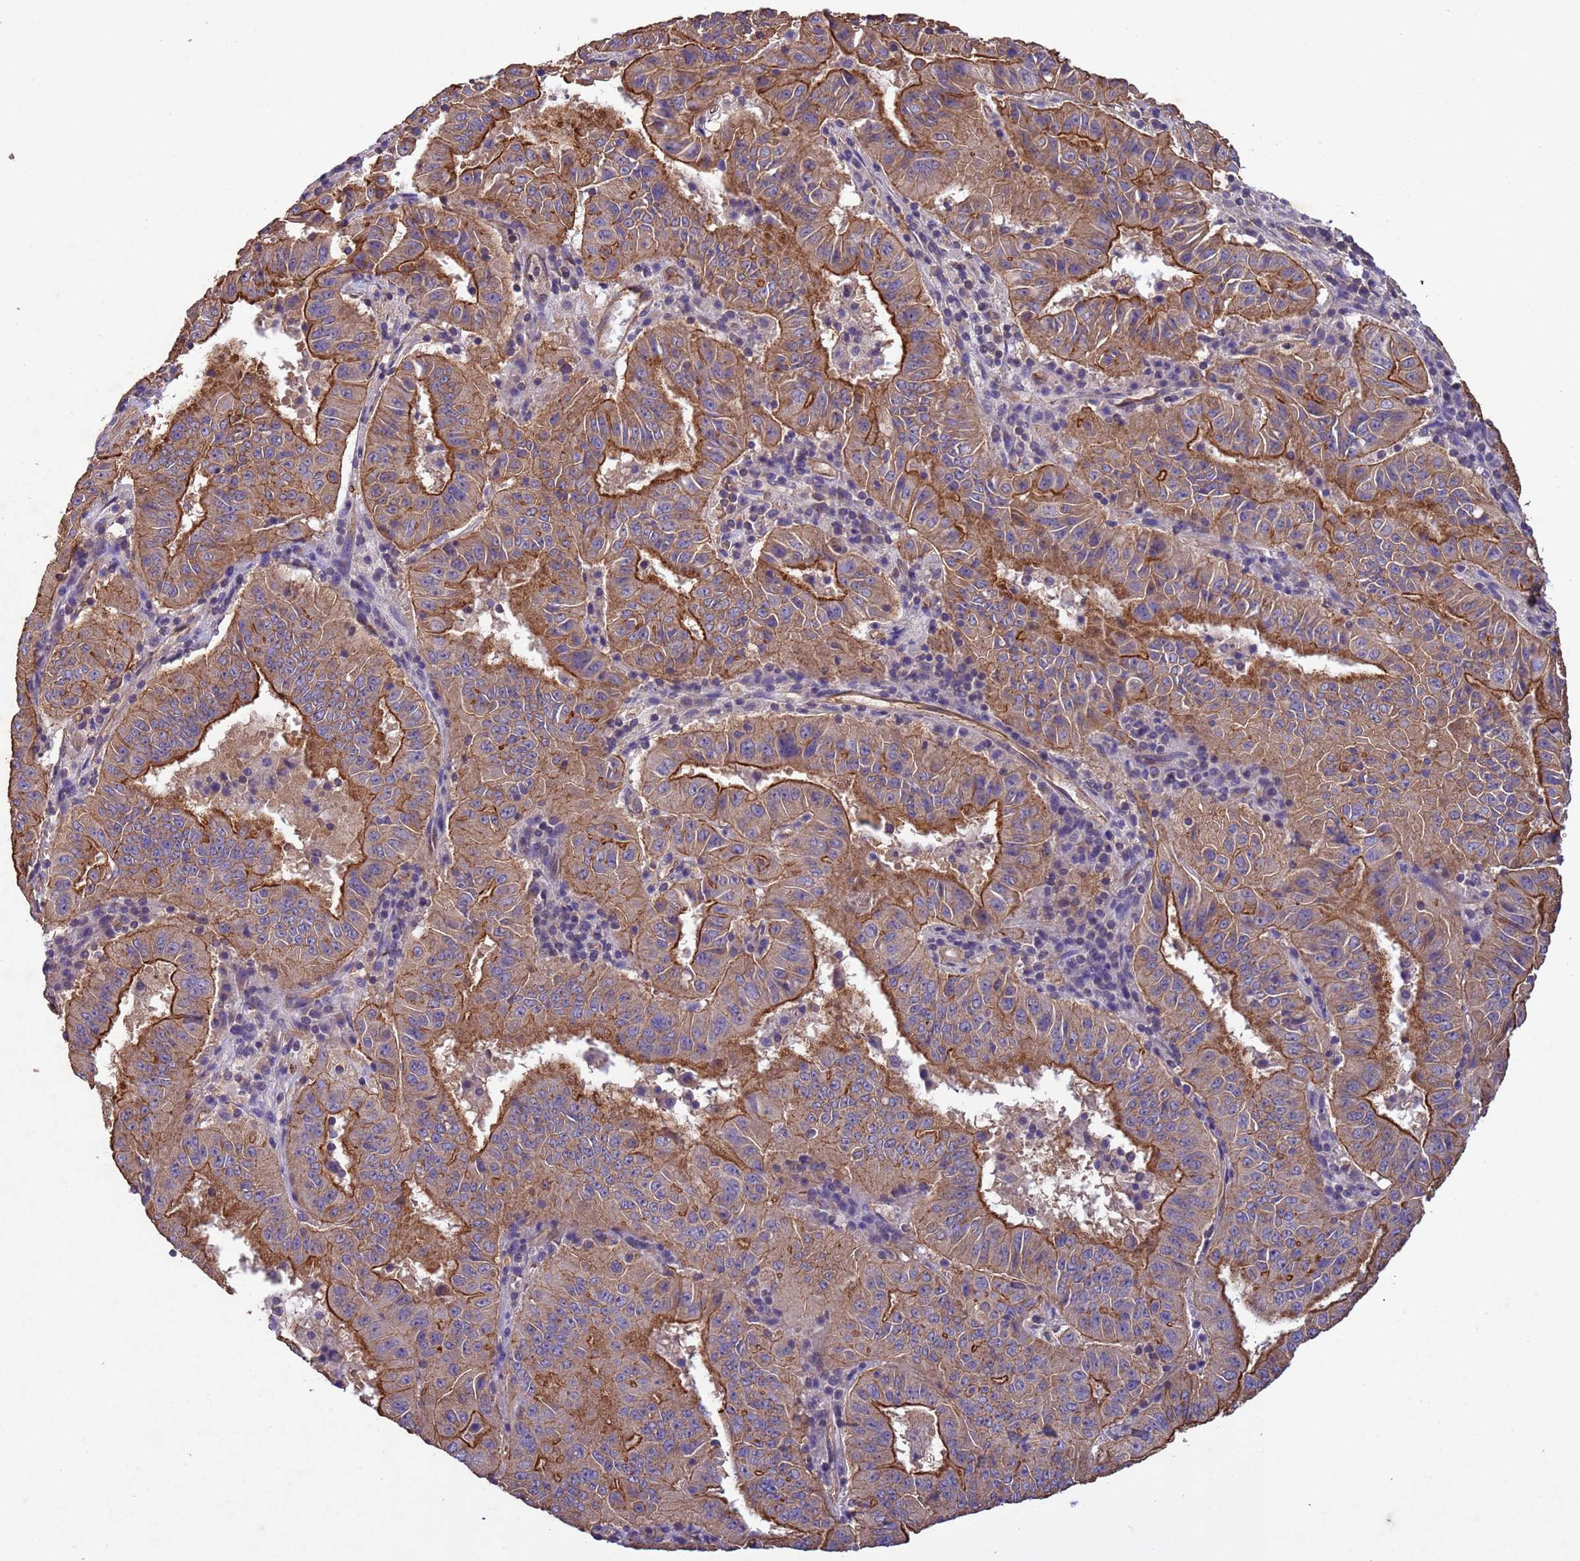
{"staining": {"intensity": "moderate", "quantity": ">75%", "location": "cytoplasmic/membranous"}, "tissue": "pancreatic cancer", "cell_type": "Tumor cells", "image_type": "cancer", "snomed": [{"axis": "morphology", "description": "Adenocarcinoma, NOS"}, {"axis": "topography", "description": "Pancreas"}], "caption": "Protein expression analysis of adenocarcinoma (pancreatic) displays moderate cytoplasmic/membranous expression in approximately >75% of tumor cells.", "gene": "MTX3", "patient": {"sex": "male", "age": 63}}